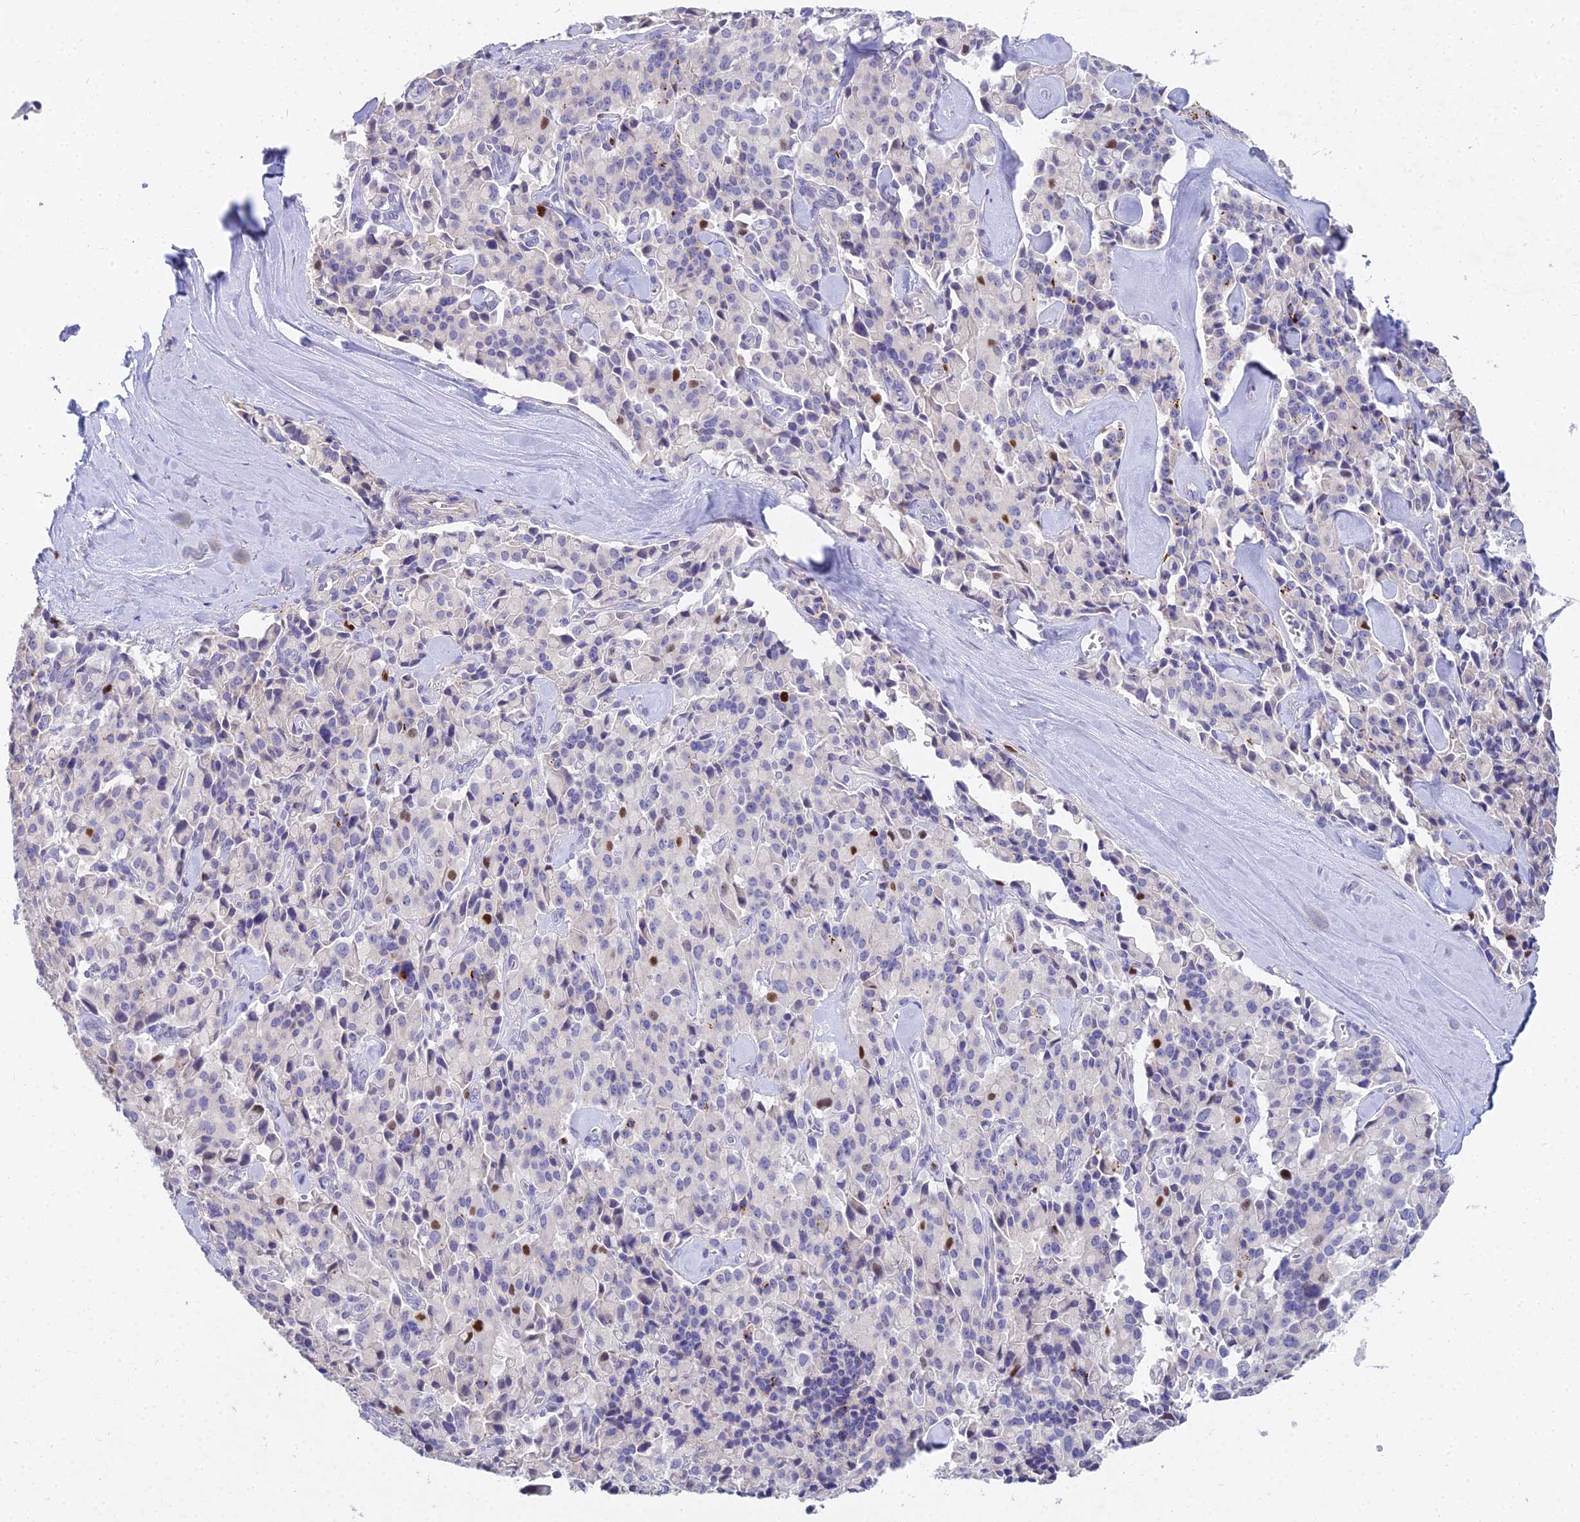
{"staining": {"intensity": "strong", "quantity": "<25%", "location": "nuclear"}, "tissue": "pancreatic cancer", "cell_type": "Tumor cells", "image_type": "cancer", "snomed": [{"axis": "morphology", "description": "Adenocarcinoma, NOS"}, {"axis": "topography", "description": "Pancreas"}], "caption": "Pancreatic cancer (adenocarcinoma) stained for a protein demonstrates strong nuclear positivity in tumor cells.", "gene": "MCM2", "patient": {"sex": "male", "age": 65}}